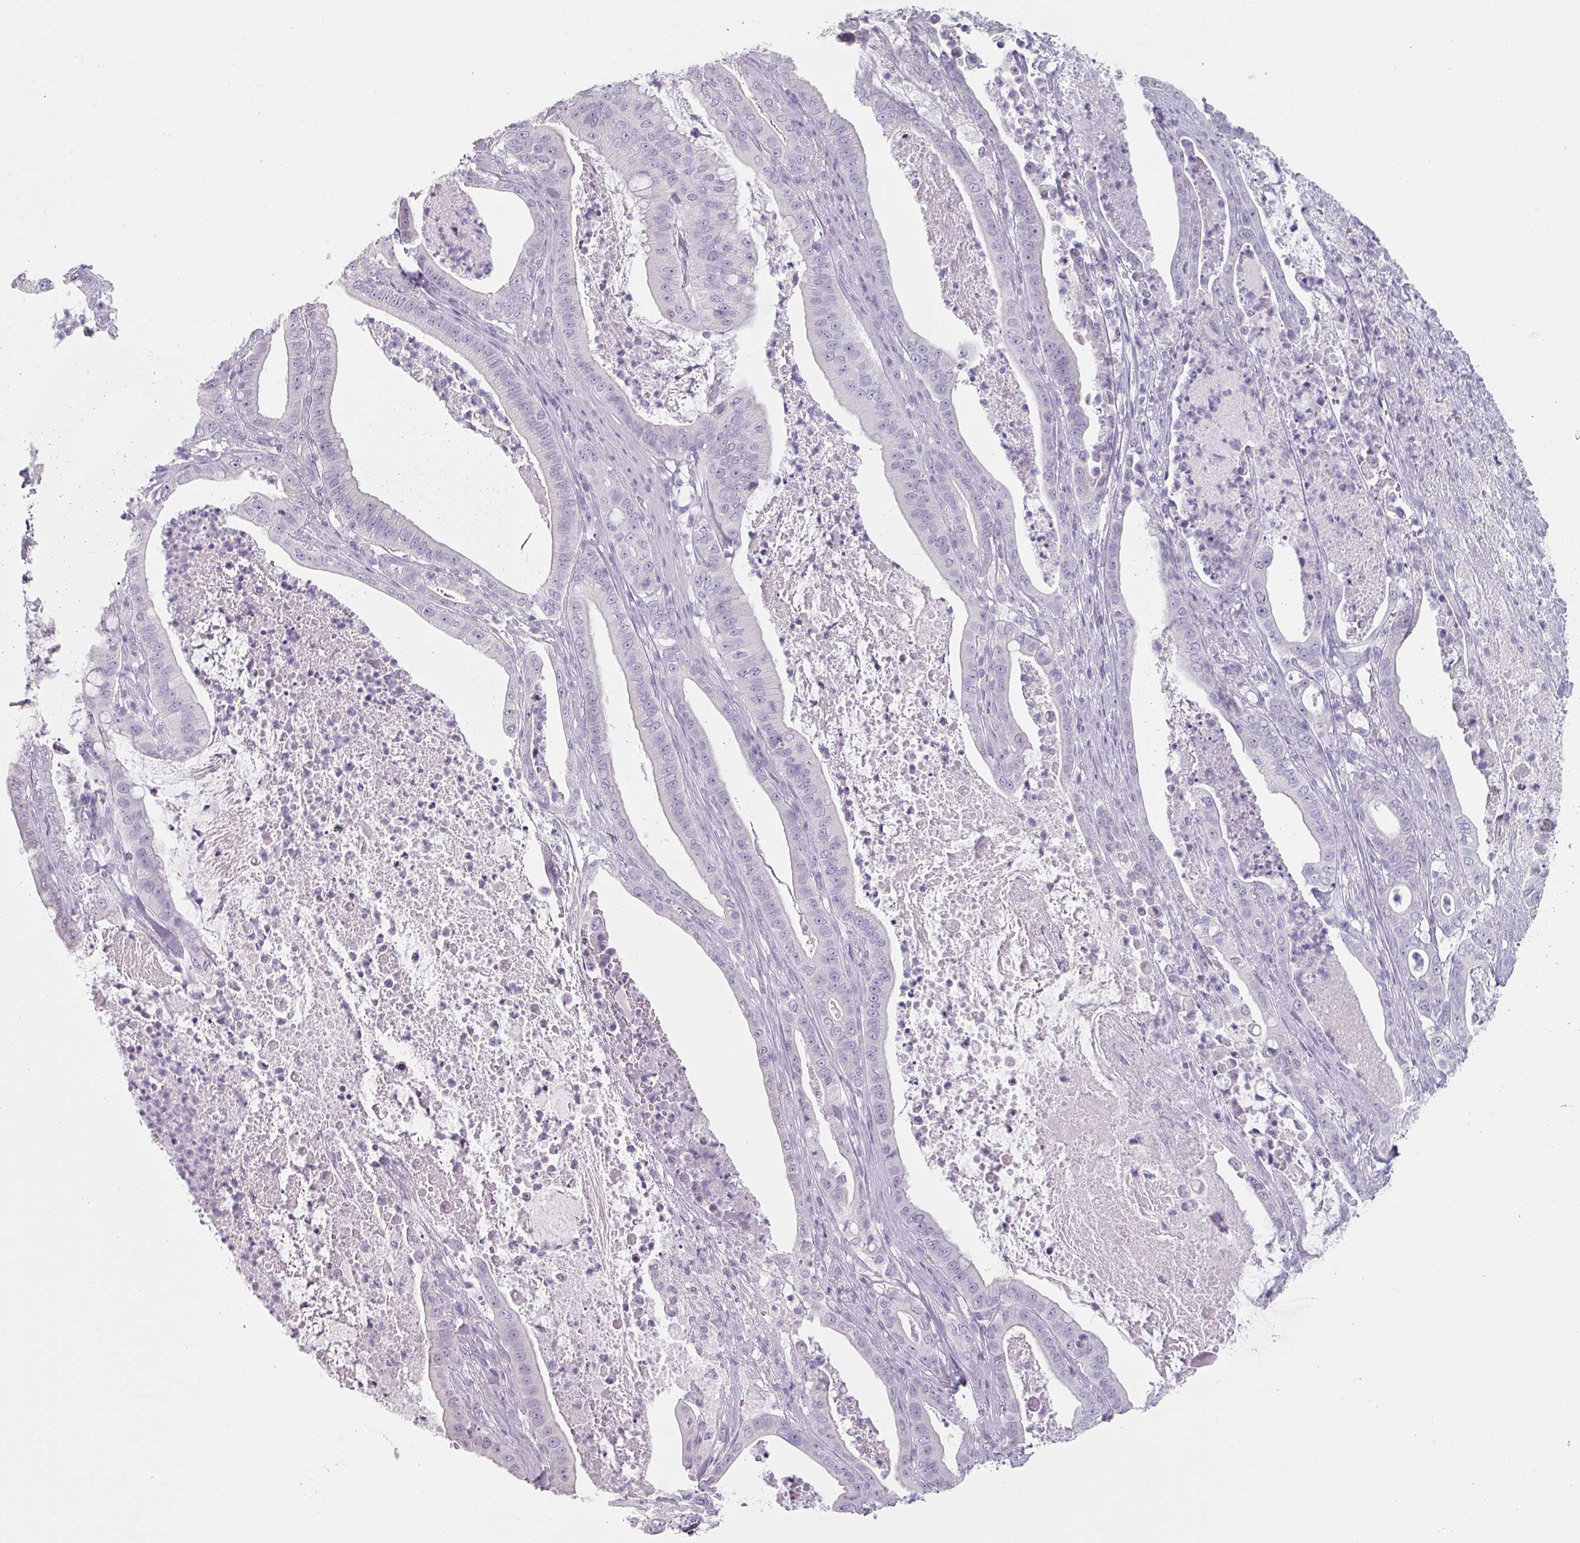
{"staining": {"intensity": "negative", "quantity": "none", "location": "none"}, "tissue": "pancreatic cancer", "cell_type": "Tumor cells", "image_type": "cancer", "snomed": [{"axis": "morphology", "description": "Adenocarcinoma, NOS"}, {"axis": "topography", "description": "Pancreas"}], "caption": "Immunohistochemistry micrograph of human adenocarcinoma (pancreatic) stained for a protein (brown), which demonstrates no staining in tumor cells. The staining was performed using DAB (3,3'-diaminobenzidine) to visualize the protein expression in brown, while the nuclei were stained in blue with hematoxylin (Magnification: 20x).", "gene": "SFTPA1", "patient": {"sex": "male", "age": 71}}